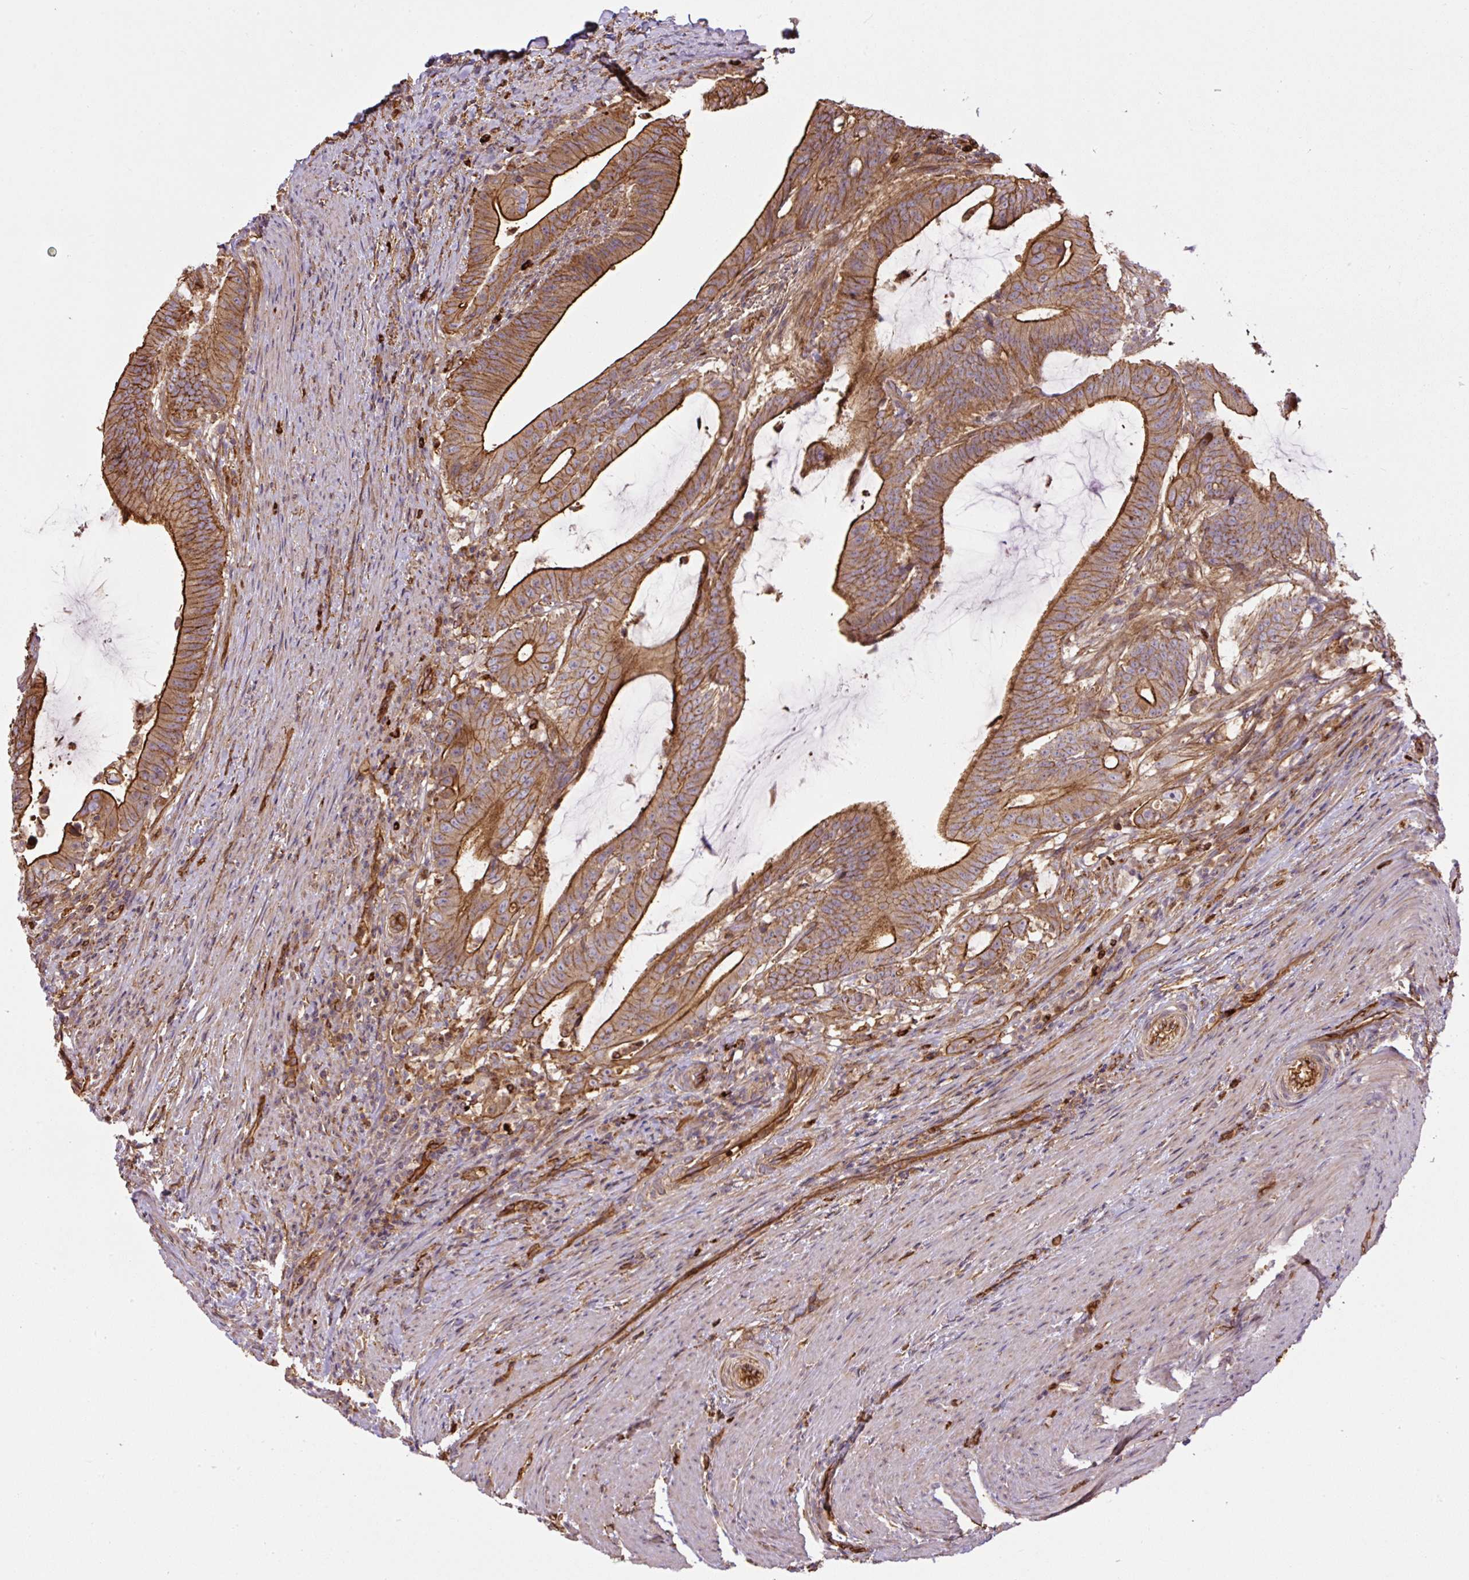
{"staining": {"intensity": "moderate", "quantity": ">75%", "location": "cytoplasmic/membranous"}, "tissue": "colorectal cancer", "cell_type": "Tumor cells", "image_type": "cancer", "snomed": [{"axis": "morphology", "description": "Adenocarcinoma, NOS"}, {"axis": "topography", "description": "Colon"}], "caption": "Colorectal cancer stained with a brown dye displays moderate cytoplasmic/membranous positive positivity in approximately >75% of tumor cells.", "gene": "B3GALT5", "patient": {"sex": "female", "age": 43}}